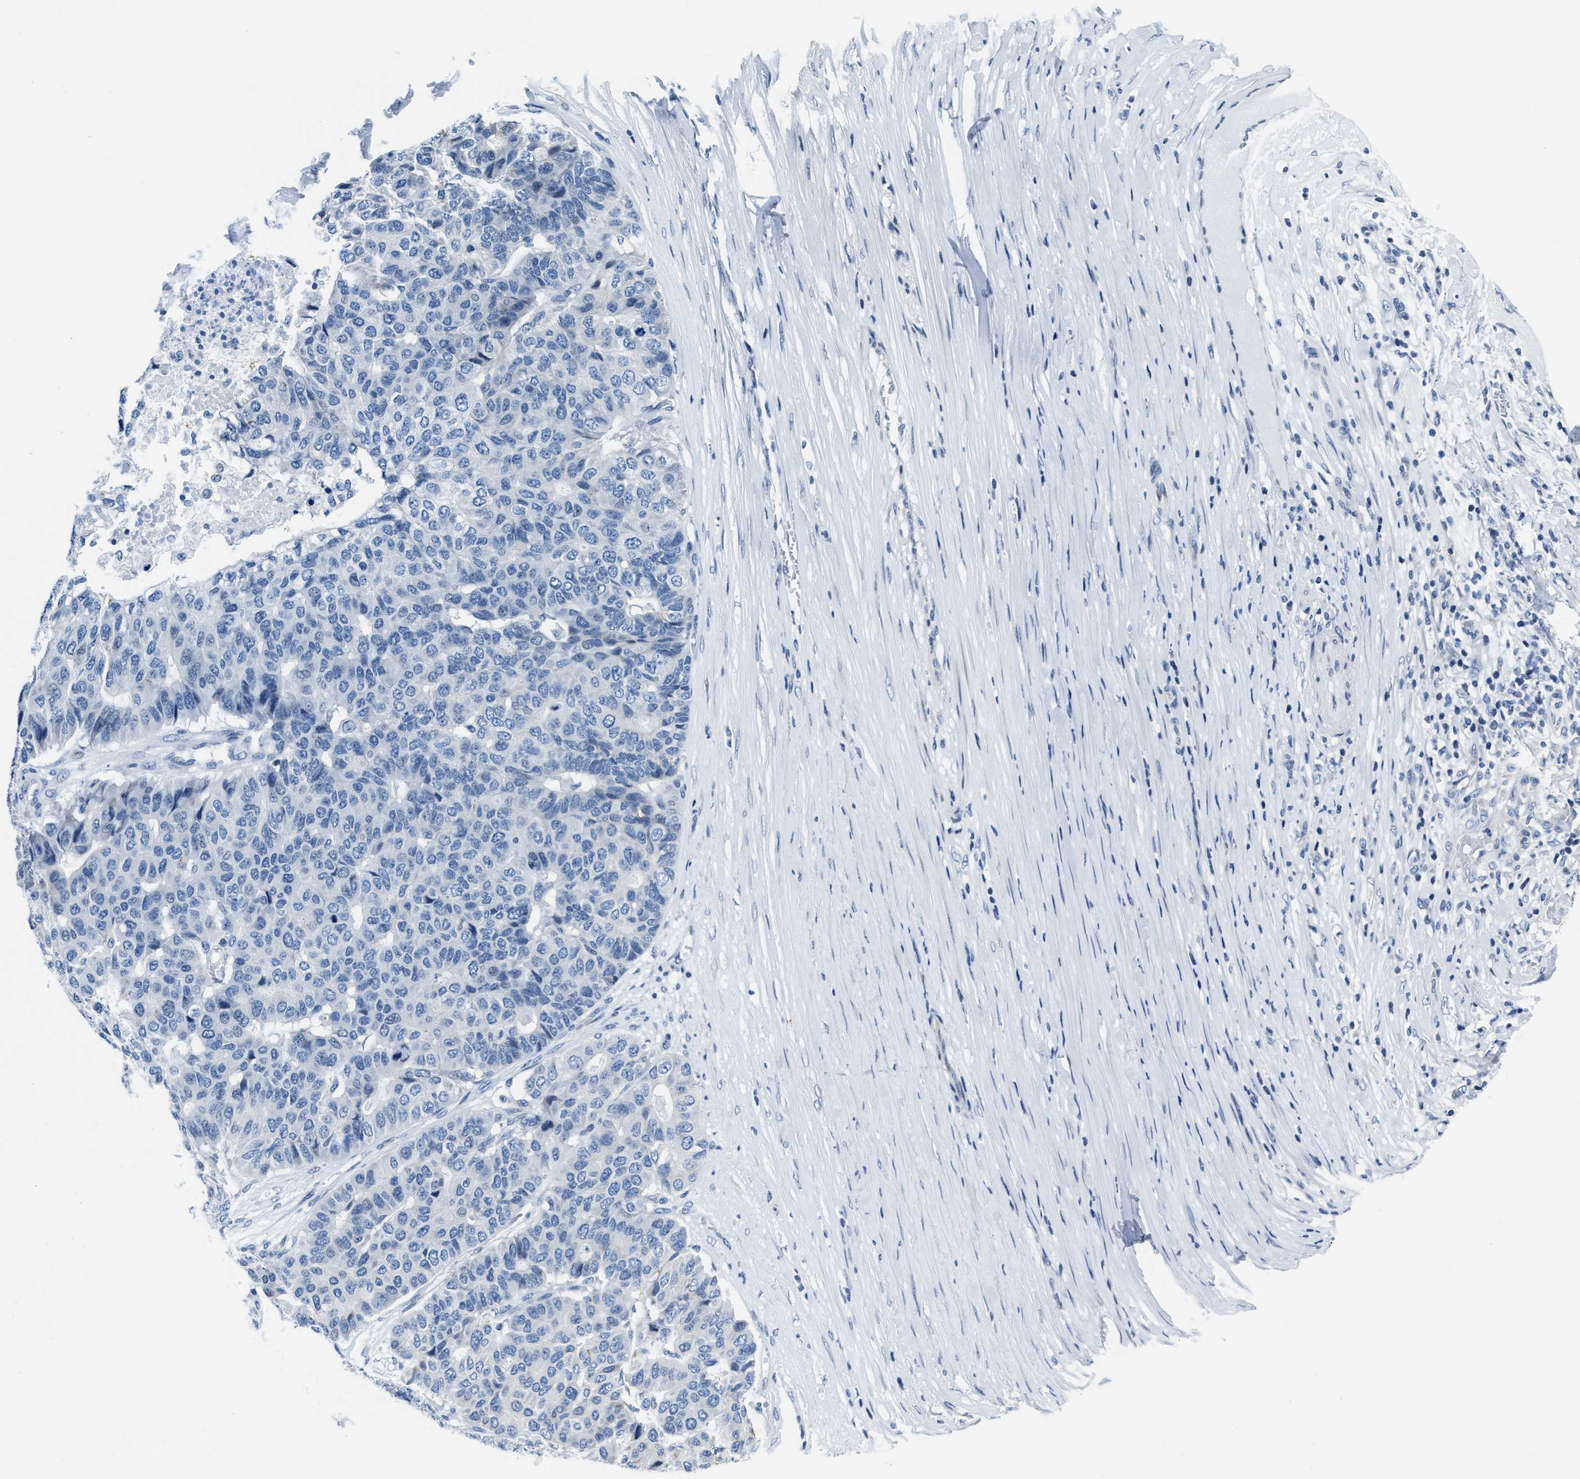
{"staining": {"intensity": "negative", "quantity": "none", "location": "none"}, "tissue": "pancreatic cancer", "cell_type": "Tumor cells", "image_type": "cancer", "snomed": [{"axis": "morphology", "description": "Adenocarcinoma, NOS"}, {"axis": "topography", "description": "Pancreas"}], "caption": "IHC image of adenocarcinoma (pancreatic) stained for a protein (brown), which shows no expression in tumor cells.", "gene": "ASZ1", "patient": {"sex": "male", "age": 50}}